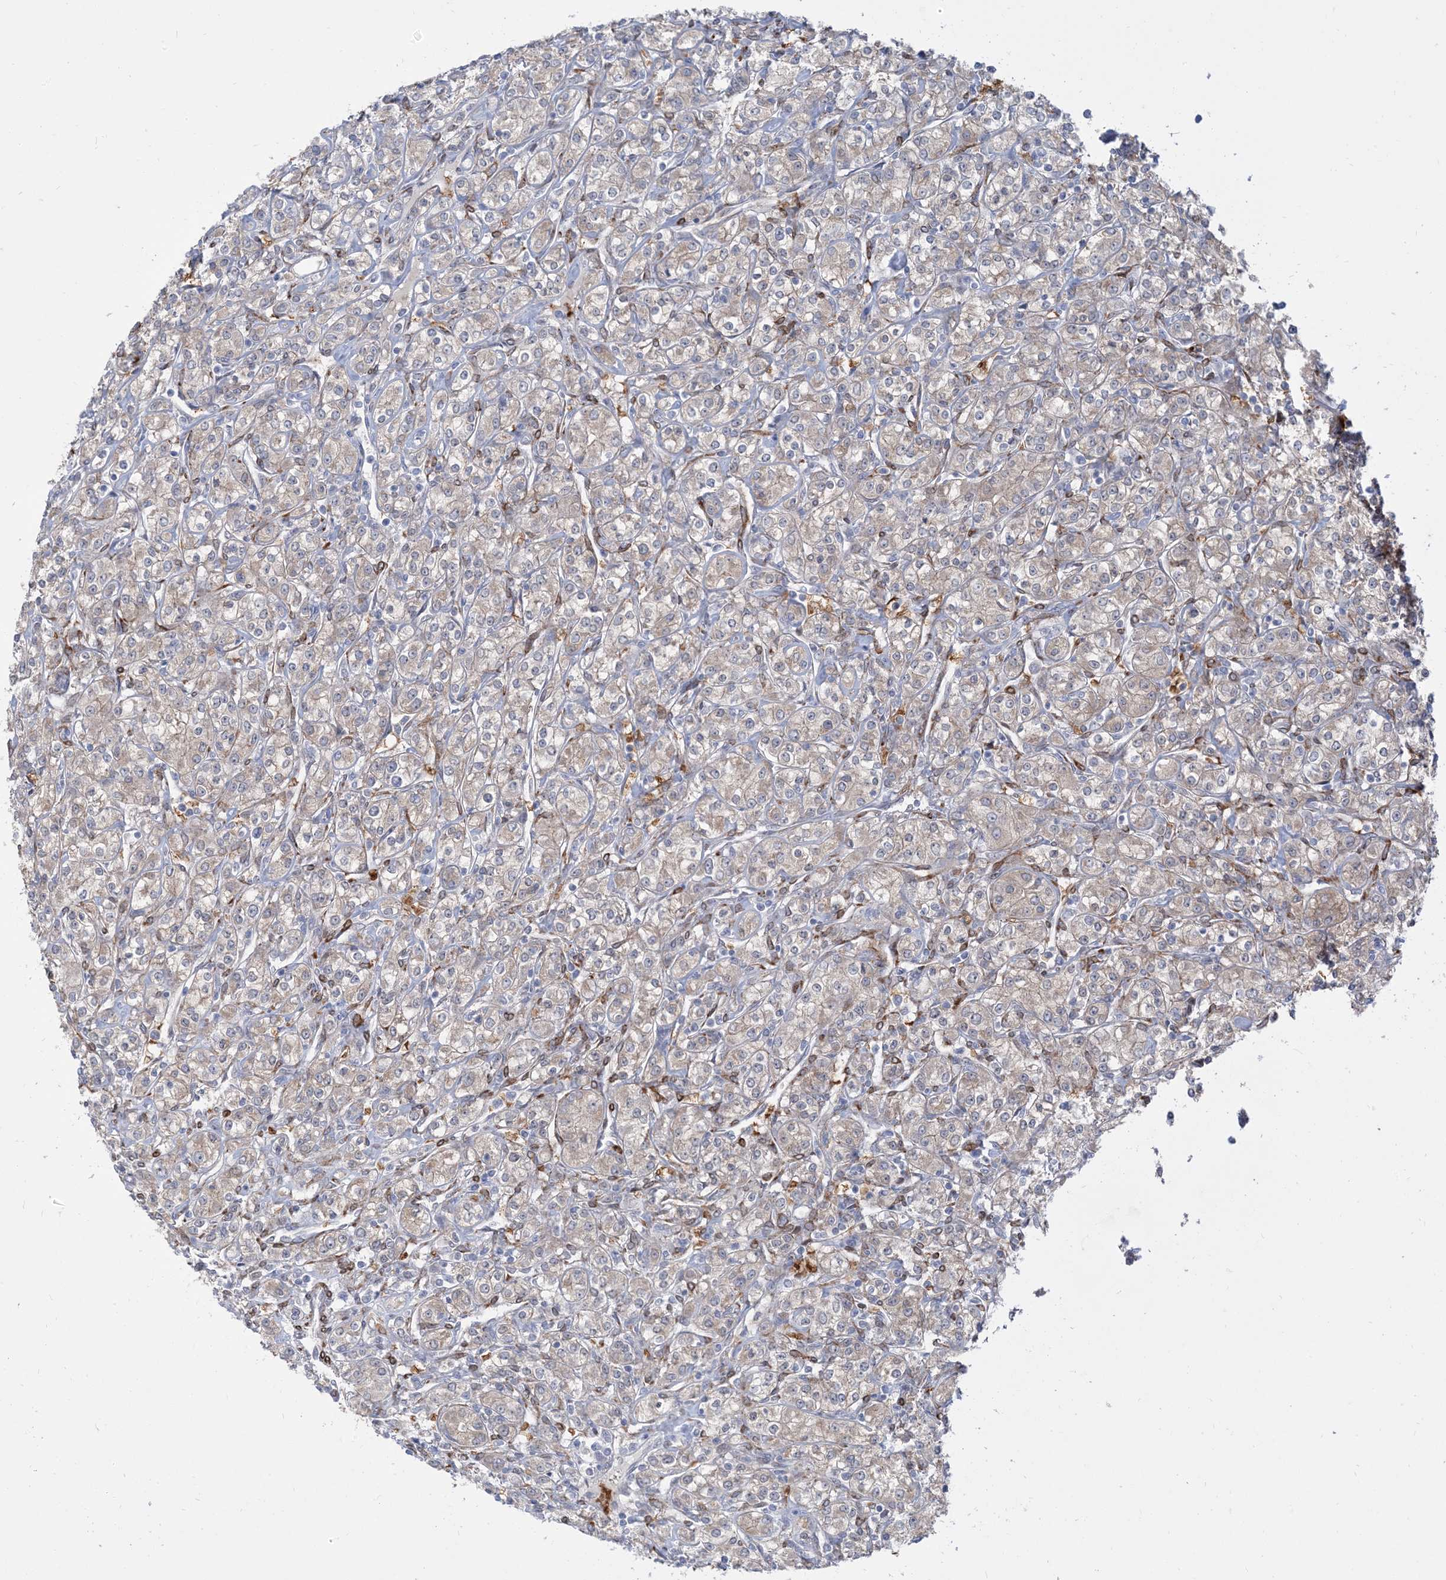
{"staining": {"intensity": "negative", "quantity": "none", "location": "none"}, "tissue": "renal cancer", "cell_type": "Tumor cells", "image_type": "cancer", "snomed": [{"axis": "morphology", "description": "Adenocarcinoma, NOS"}, {"axis": "topography", "description": "Kidney"}], "caption": "Immunohistochemistry (IHC) histopathology image of human renal adenocarcinoma stained for a protein (brown), which shows no expression in tumor cells.", "gene": "RIN1", "patient": {"sex": "male", "age": 77}}